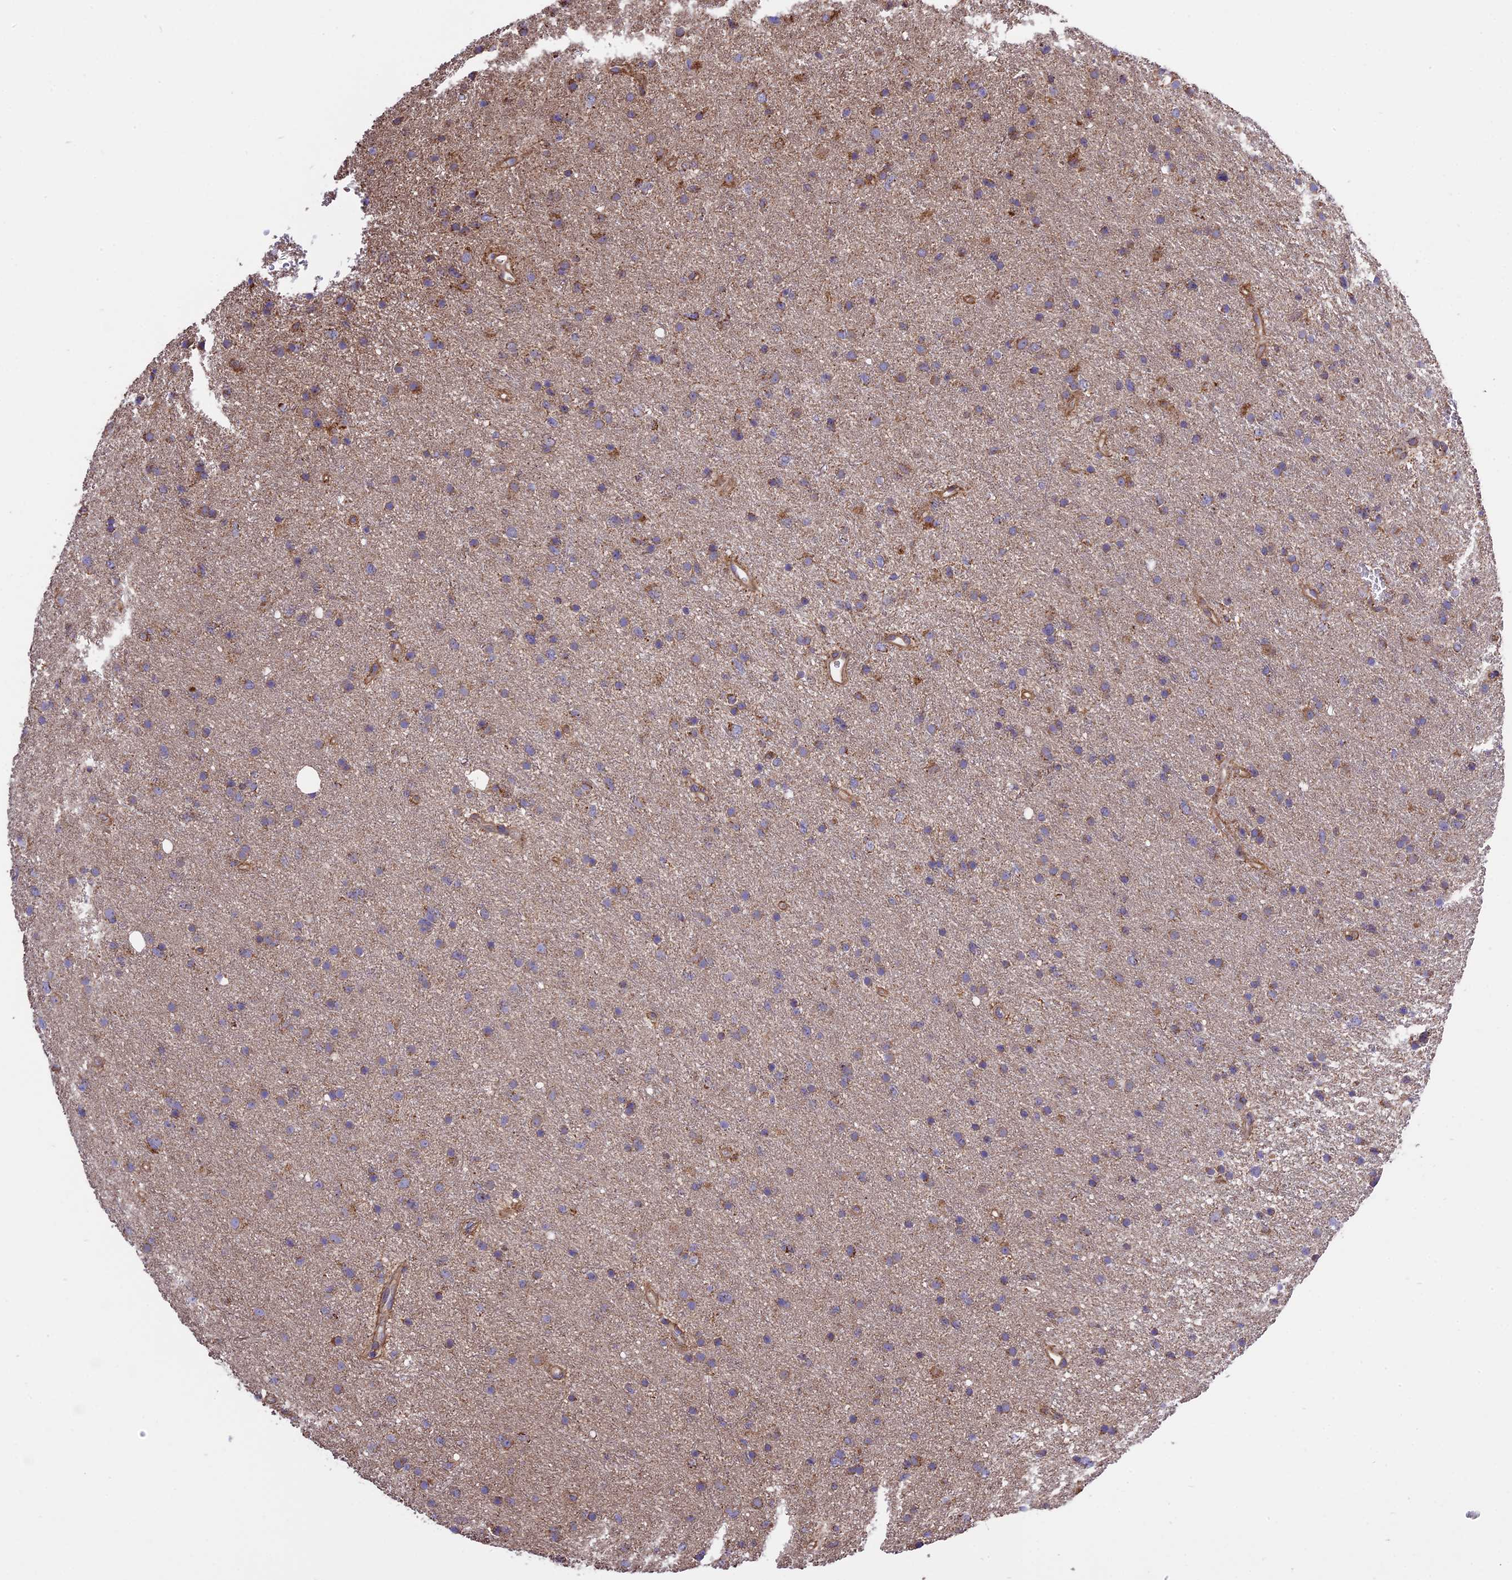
{"staining": {"intensity": "moderate", "quantity": "<25%", "location": "cytoplasmic/membranous"}, "tissue": "glioma", "cell_type": "Tumor cells", "image_type": "cancer", "snomed": [{"axis": "morphology", "description": "Glioma, malignant, Low grade"}, {"axis": "topography", "description": "Cerebral cortex"}], "caption": "Immunohistochemical staining of human low-grade glioma (malignant) shows low levels of moderate cytoplasmic/membranous protein positivity in about <25% of tumor cells.", "gene": "TTC4", "patient": {"sex": "female", "age": 39}}